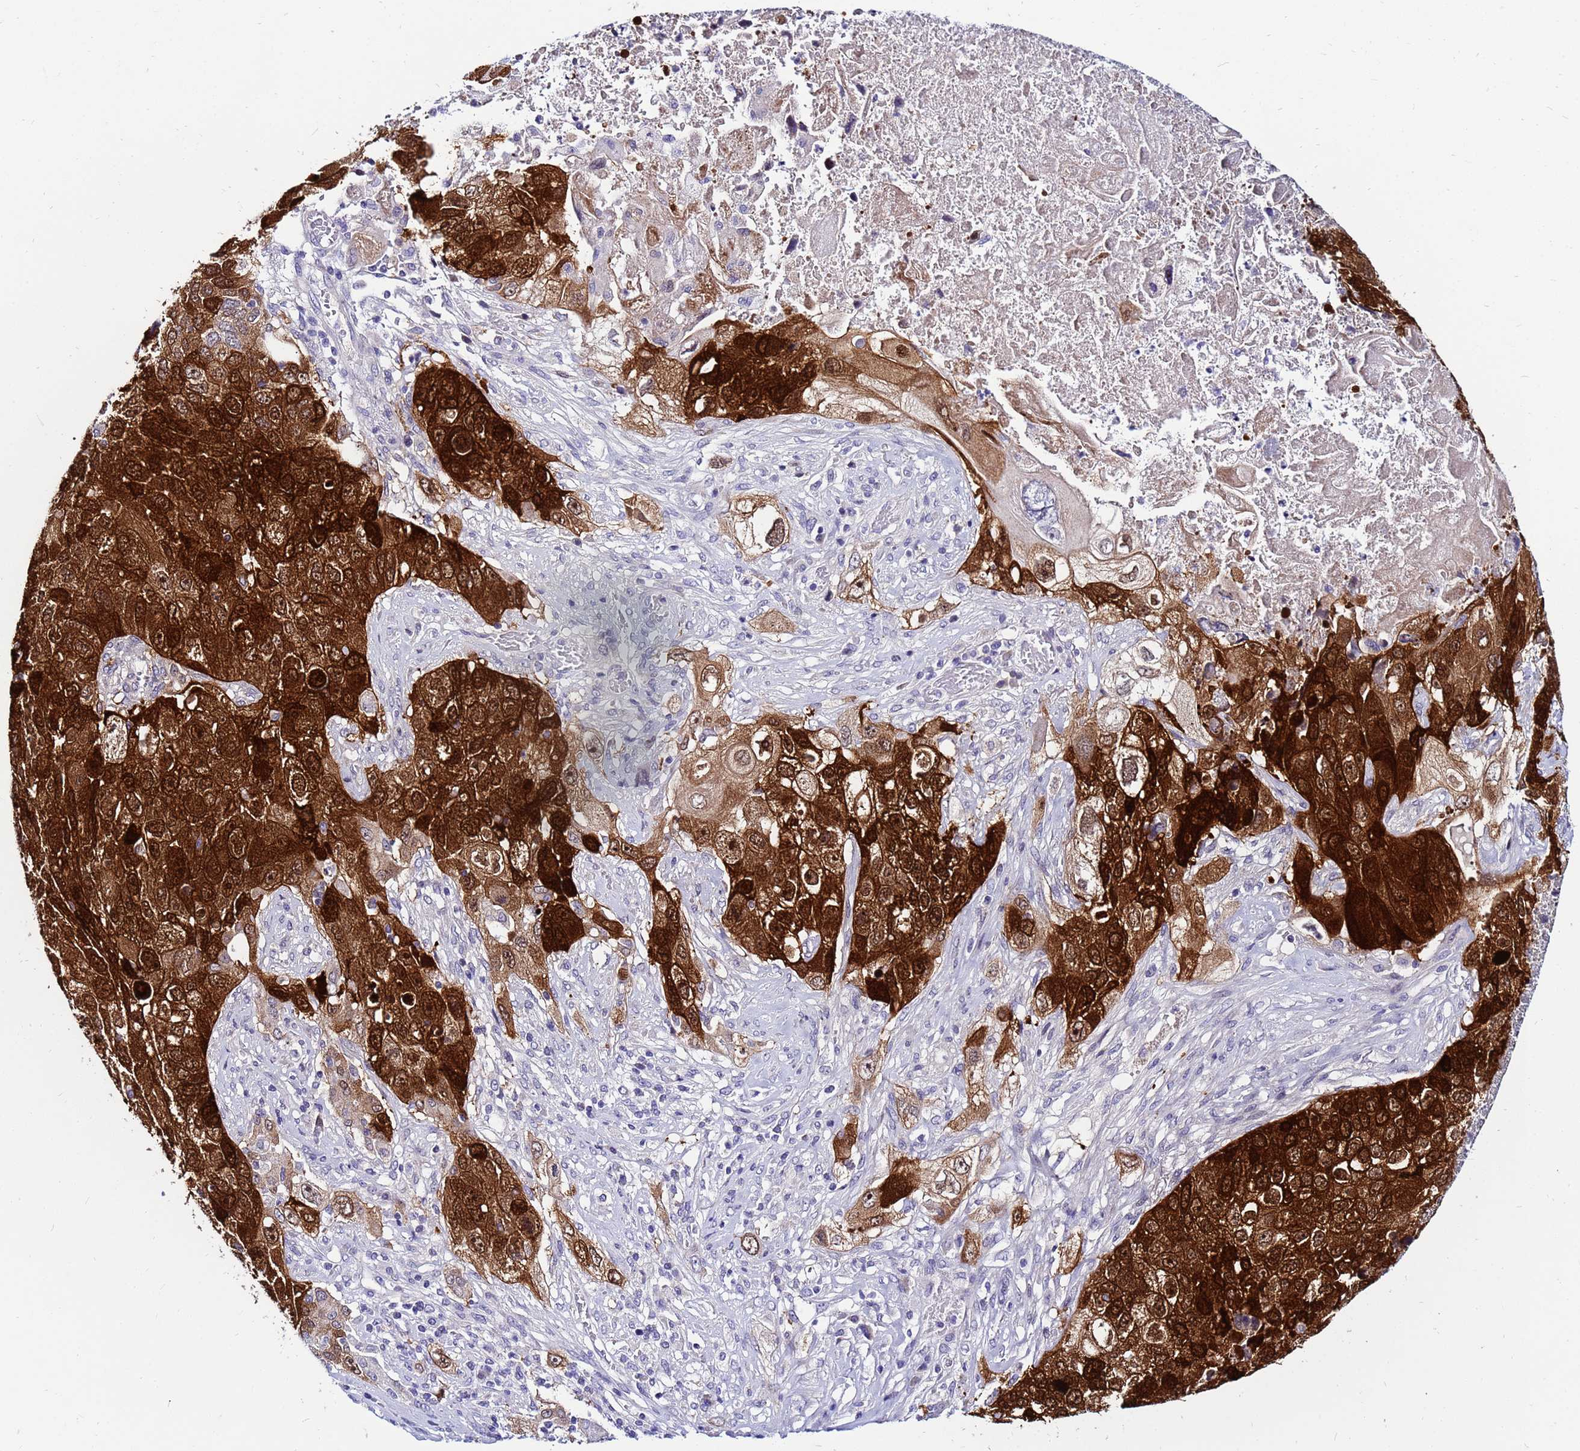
{"staining": {"intensity": "strong", "quantity": ">75%", "location": "cytoplasmic/membranous,nuclear"}, "tissue": "lung cancer", "cell_type": "Tumor cells", "image_type": "cancer", "snomed": [{"axis": "morphology", "description": "Squamous cell carcinoma, NOS"}, {"axis": "topography", "description": "Lung"}], "caption": "A histopathology image of human lung squamous cell carcinoma stained for a protein exhibits strong cytoplasmic/membranous and nuclear brown staining in tumor cells. The protein is stained brown, and the nuclei are stained in blue (DAB IHC with brightfield microscopy, high magnification).", "gene": "PPP1R14C", "patient": {"sex": "male", "age": 61}}